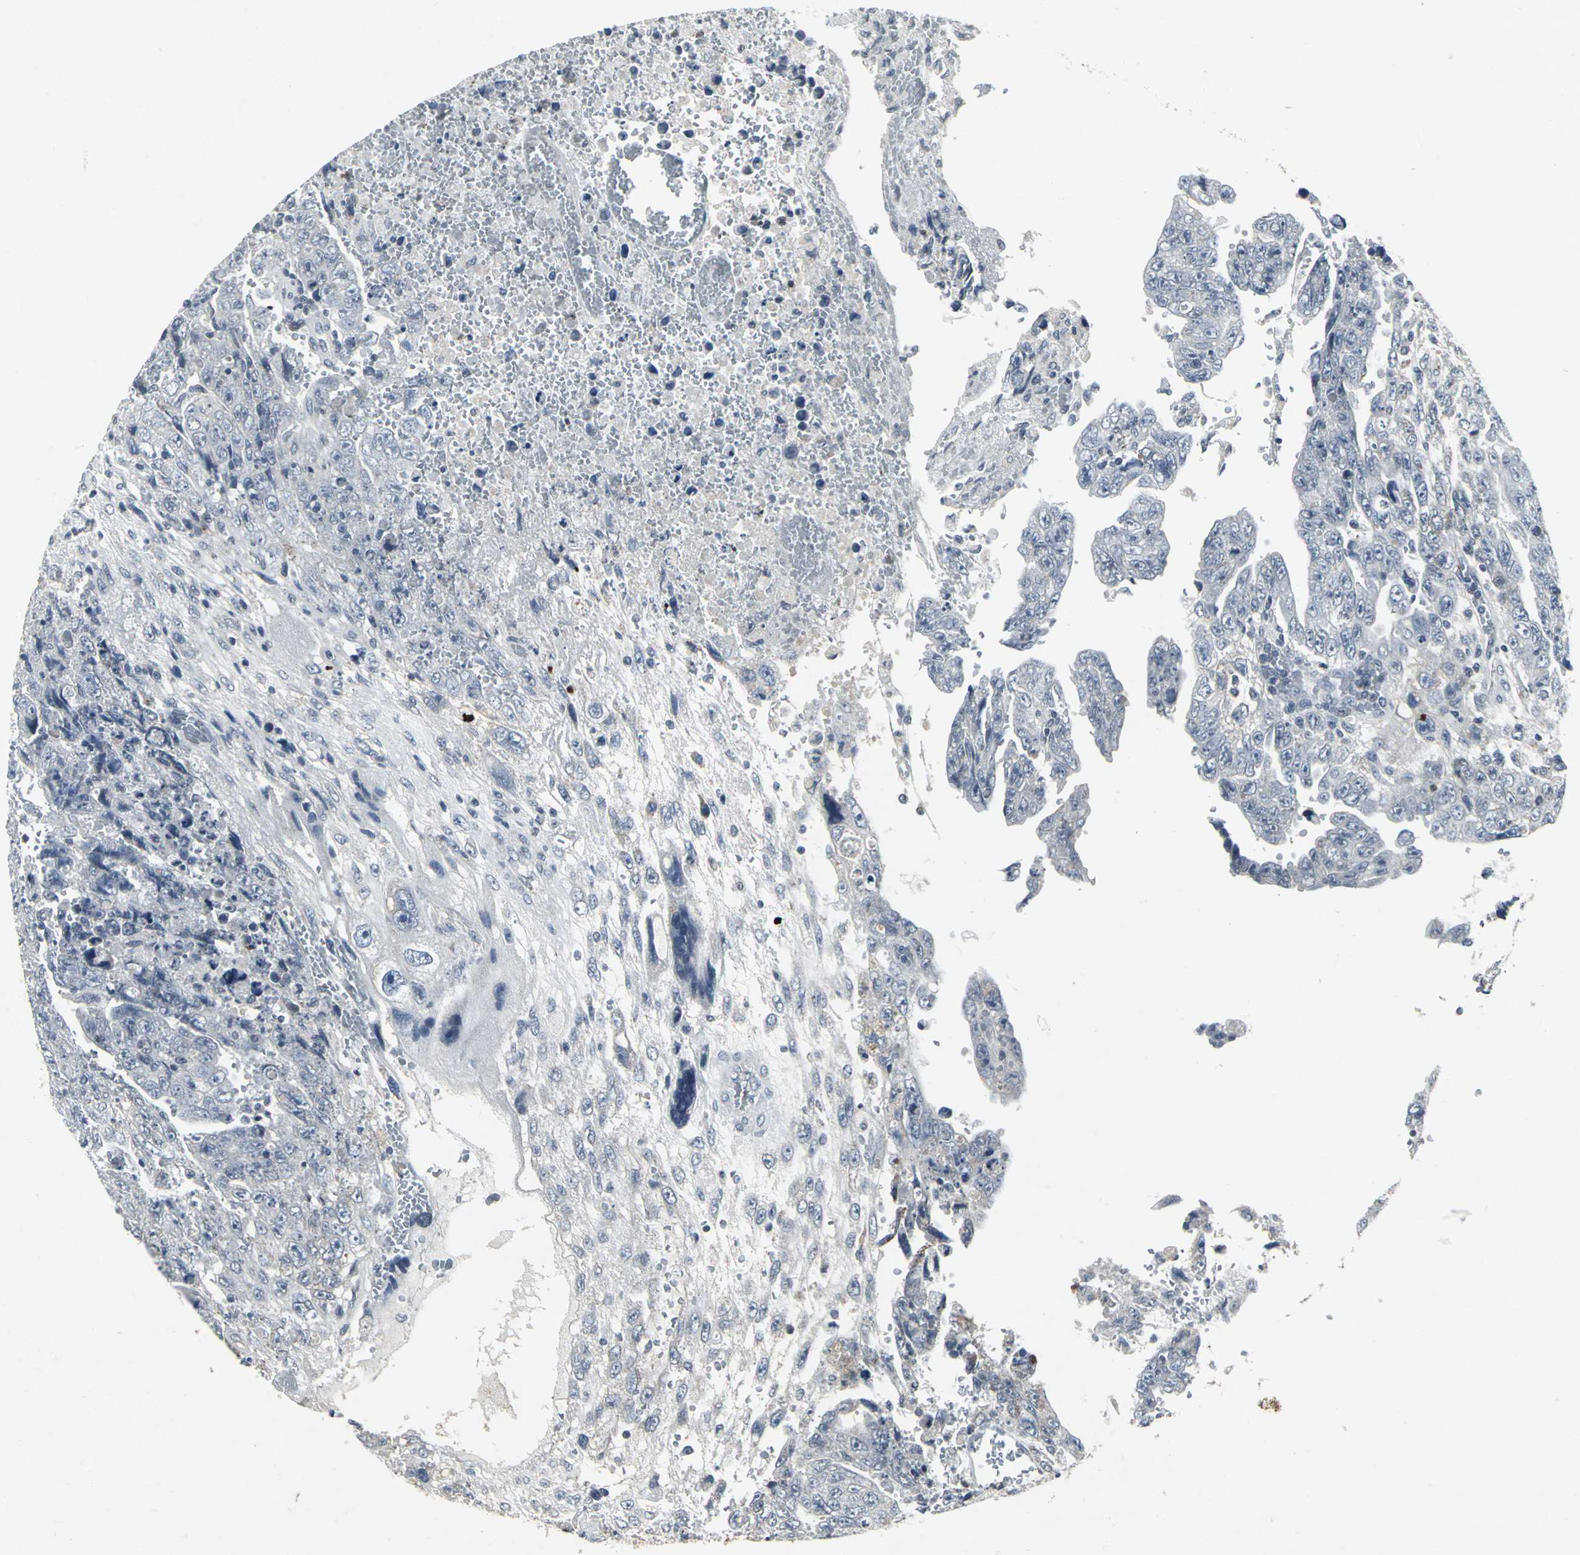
{"staining": {"intensity": "negative", "quantity": "none", "location": "none"}, "tissue": "testis cancer", "cell_type": "Tumor cells", "image_type": "cancer", "snomed": [{"axis": "morphology", "description": "Carcinoma, Embryonal, NOS"}, {"axis": "topography", "description": "Testis"}], "caption": "IHC photomicrograph of neoplastic tissue: embryonal carcinoma (testis) stained with DAB (3,3'-diaminobenzidine) reveals no significant protein expression in tumor cells. The staining was performed using DAB (3,3'-diaminobenzidine) to visualize the protein expression in brown, while the nuclei were stained in blue with hematoxylin (Magnification: 20x).", "gene": "BMP4", "patient": {"sex": "male", "age": 28}}